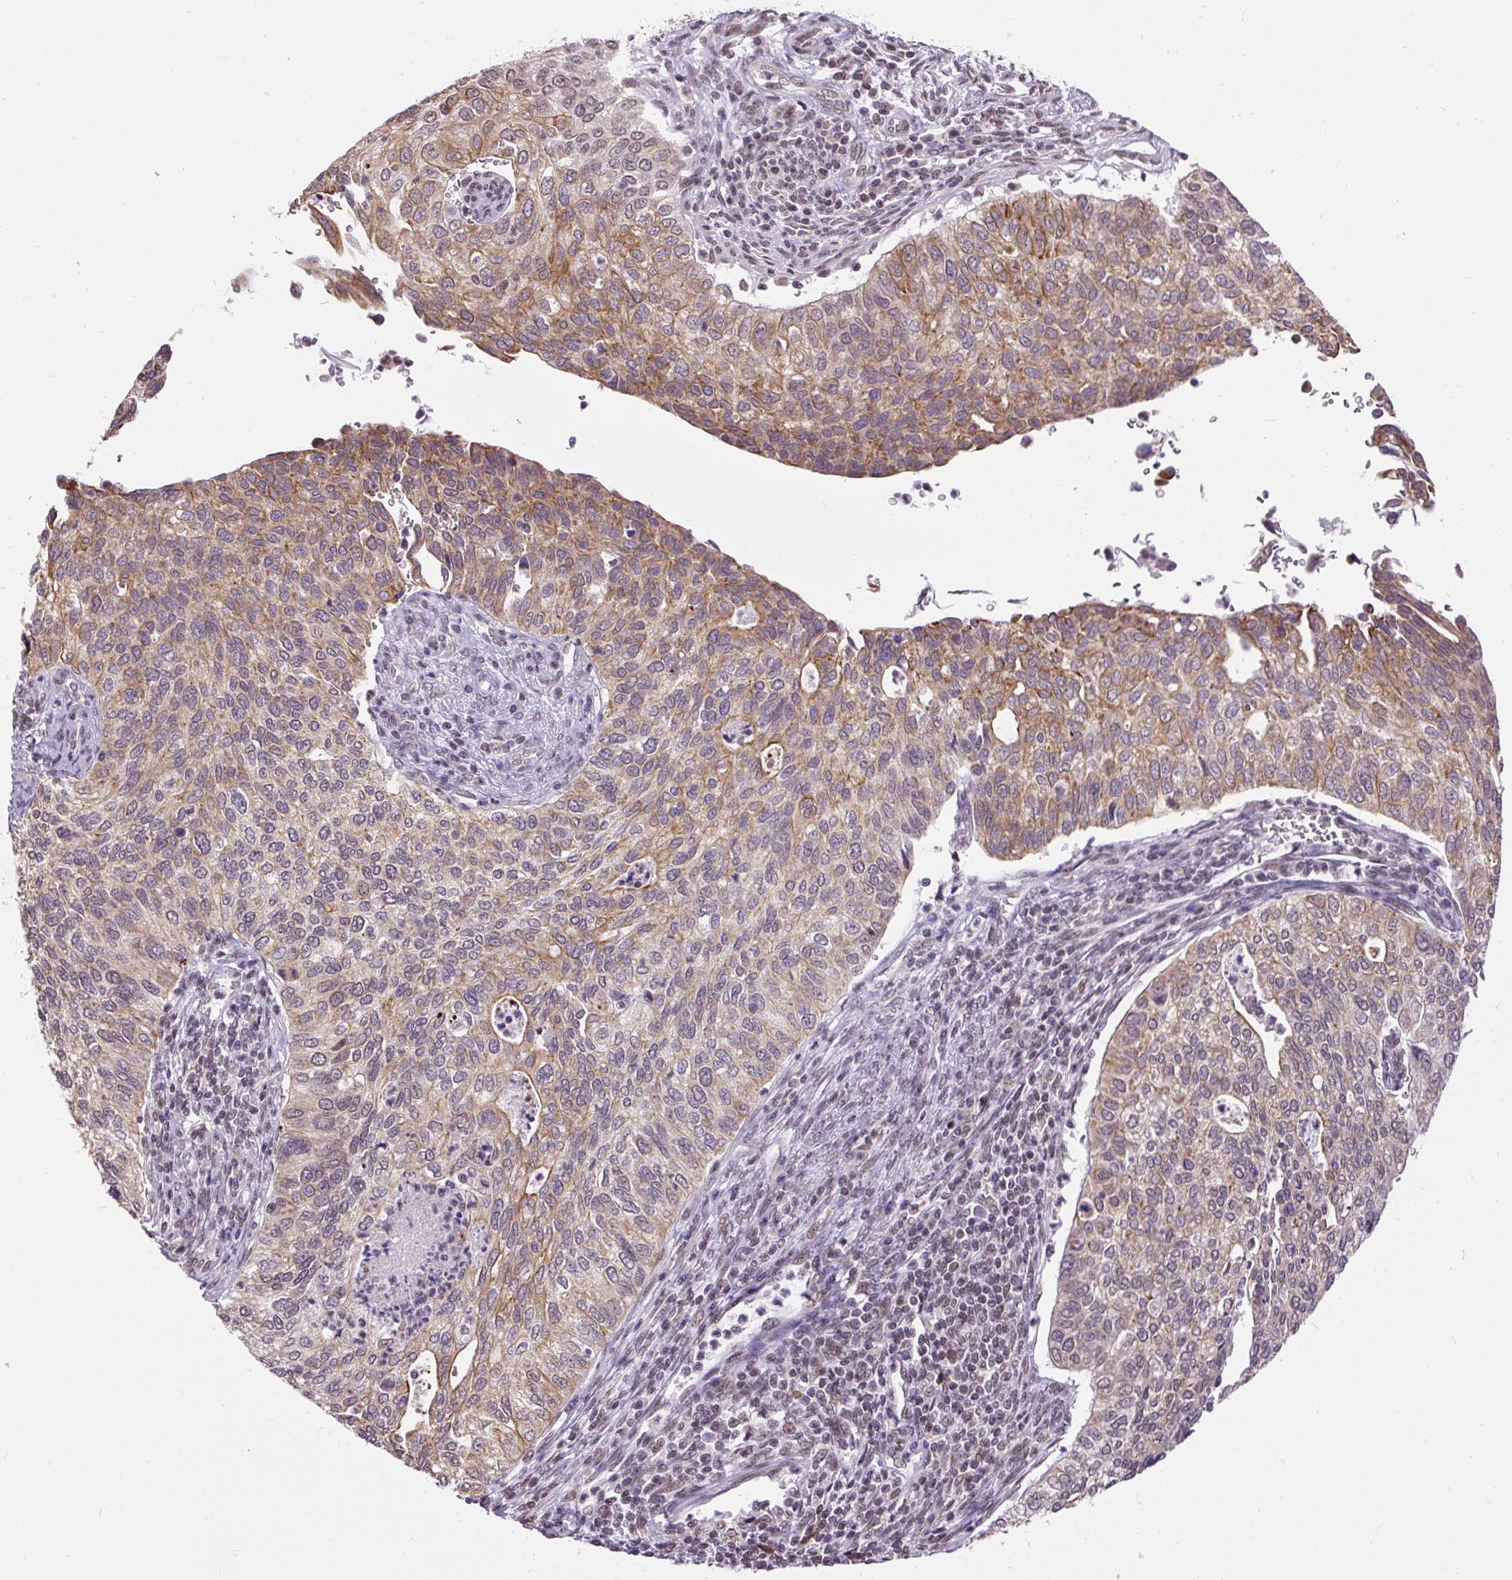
{"staining": {"intensity": "moderate", "quantity": ">75%", "location": "cytoplasmic/membranous"}, "tissue": "cervical cancer", "cell_type": "Tumor cells", "image_type": "cancer", "snomed": [{"axis": "morphology", "description": "Squamous cell carcinoma, NOS"}, {"axis": "topography", "description": "Cervix"}], "caption": "Immunohistochemical staining of squamous cell carcinoma (cervical) displays medium levels of moderate cytoplasmic/membranous protein positivity in about >75% of tumor cells.", "gene": "ZNF672", "patient": {"sex": "female", "age": 38}}